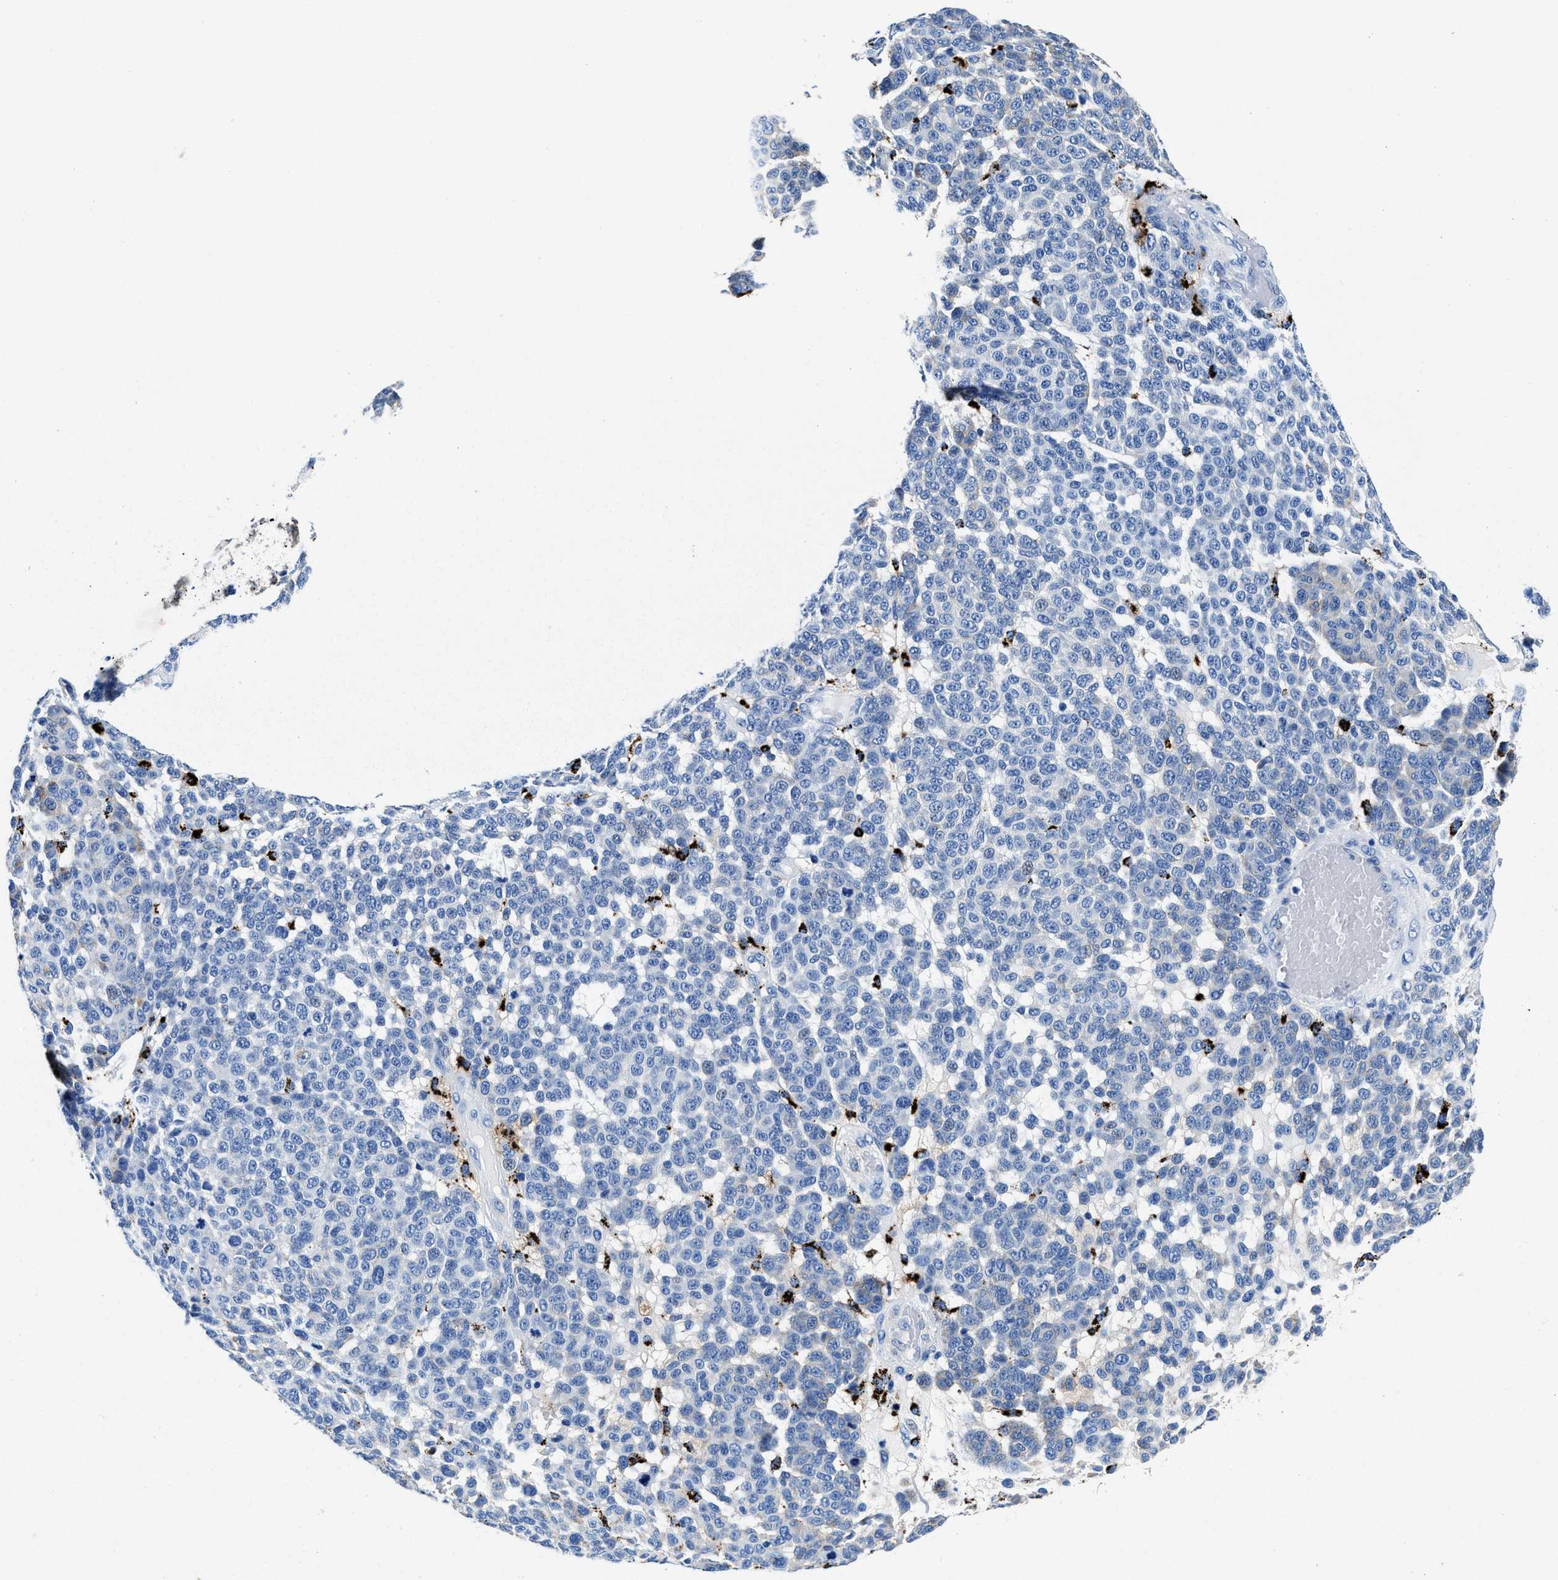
{"staining": {"intensity": "negative", "quantity": "none", "location": "none"}, "tissue": "melanoma", "cell_type": "Tumor cells", "image_type": "cancer", "snomed": [{"axis": "morphology", "description": "Malignant melanoma, NOS"}, {"axis": "topography", "description": "Skin"}], "caption": "Tumor cells show no significant protein expression in melanoma.", "gene": "OR14K1", "patient": {"sex": "male", "age": 59}}